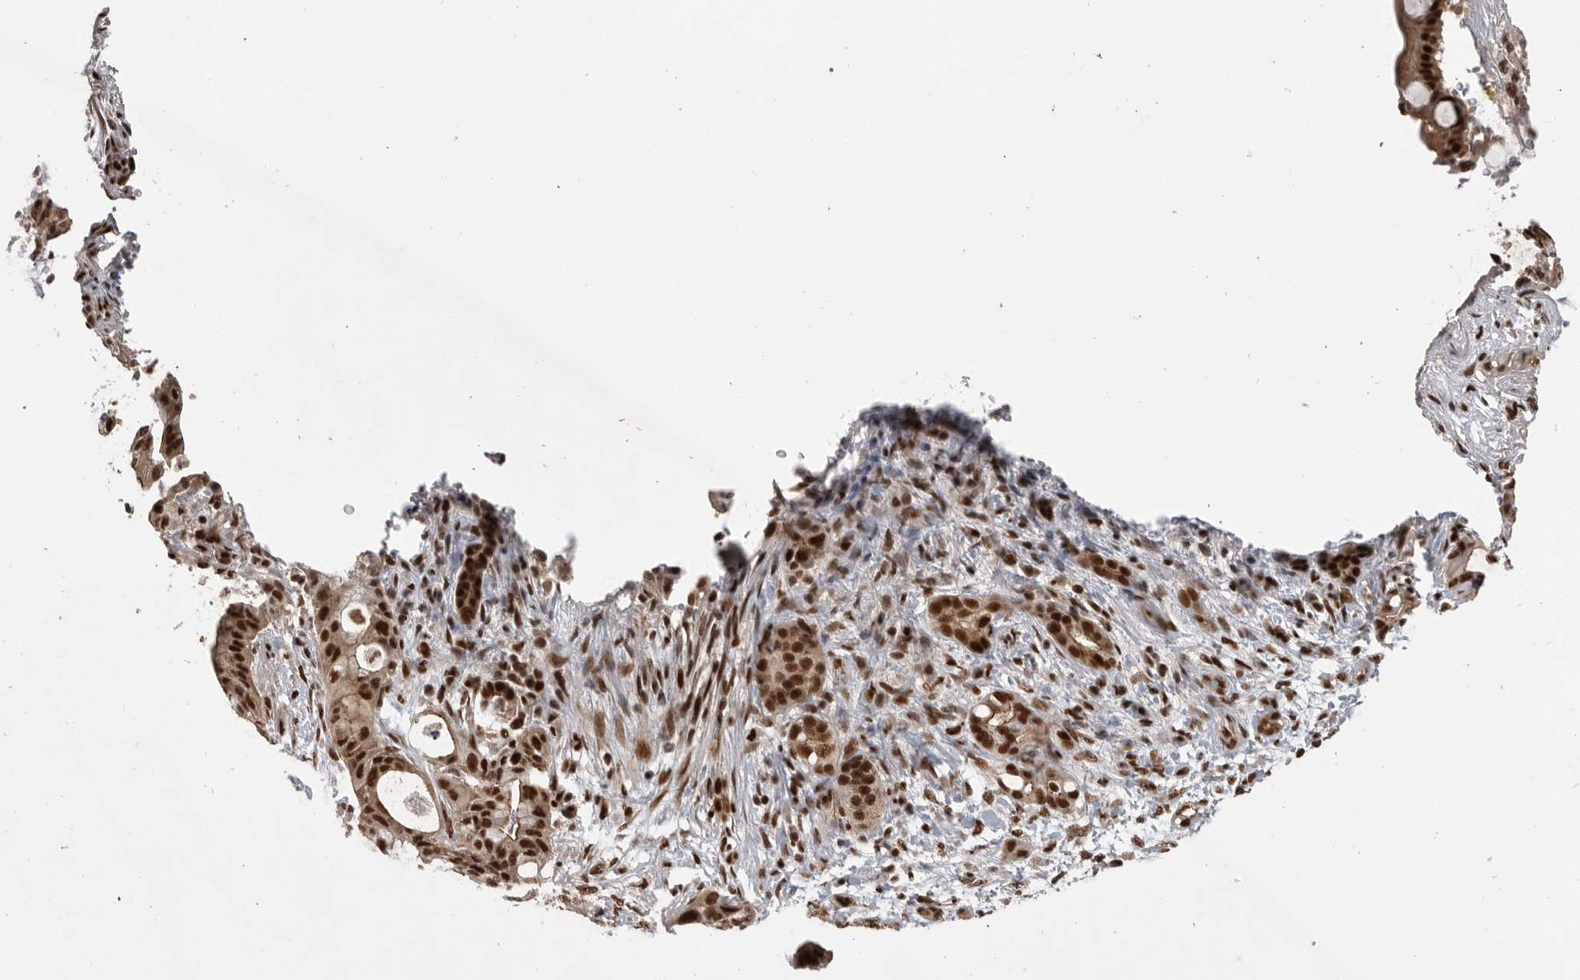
{"staining": {"intensity": "strong", "quantity": ">75%", "location": "nuclear"}, "tissue": "pancreatic cancer", "cell_type": "Tumor cells", "image_type": "cancer", "snomed": [{"axis": "morphology", "description": "Adenocarcinoma, NOS"}, {"axis": "topography", "description": "Pancreas"}], "caption": "This photomicrograph displays pancreatic cancer stained with immunohistochemistry to label a protein in brown. The nuclear of tumor cells show strong positivity for the protein. Nuclei are counter-stained blue.", "gene": "CBLL1", "patient": {"sex": "male", "age": 58}}